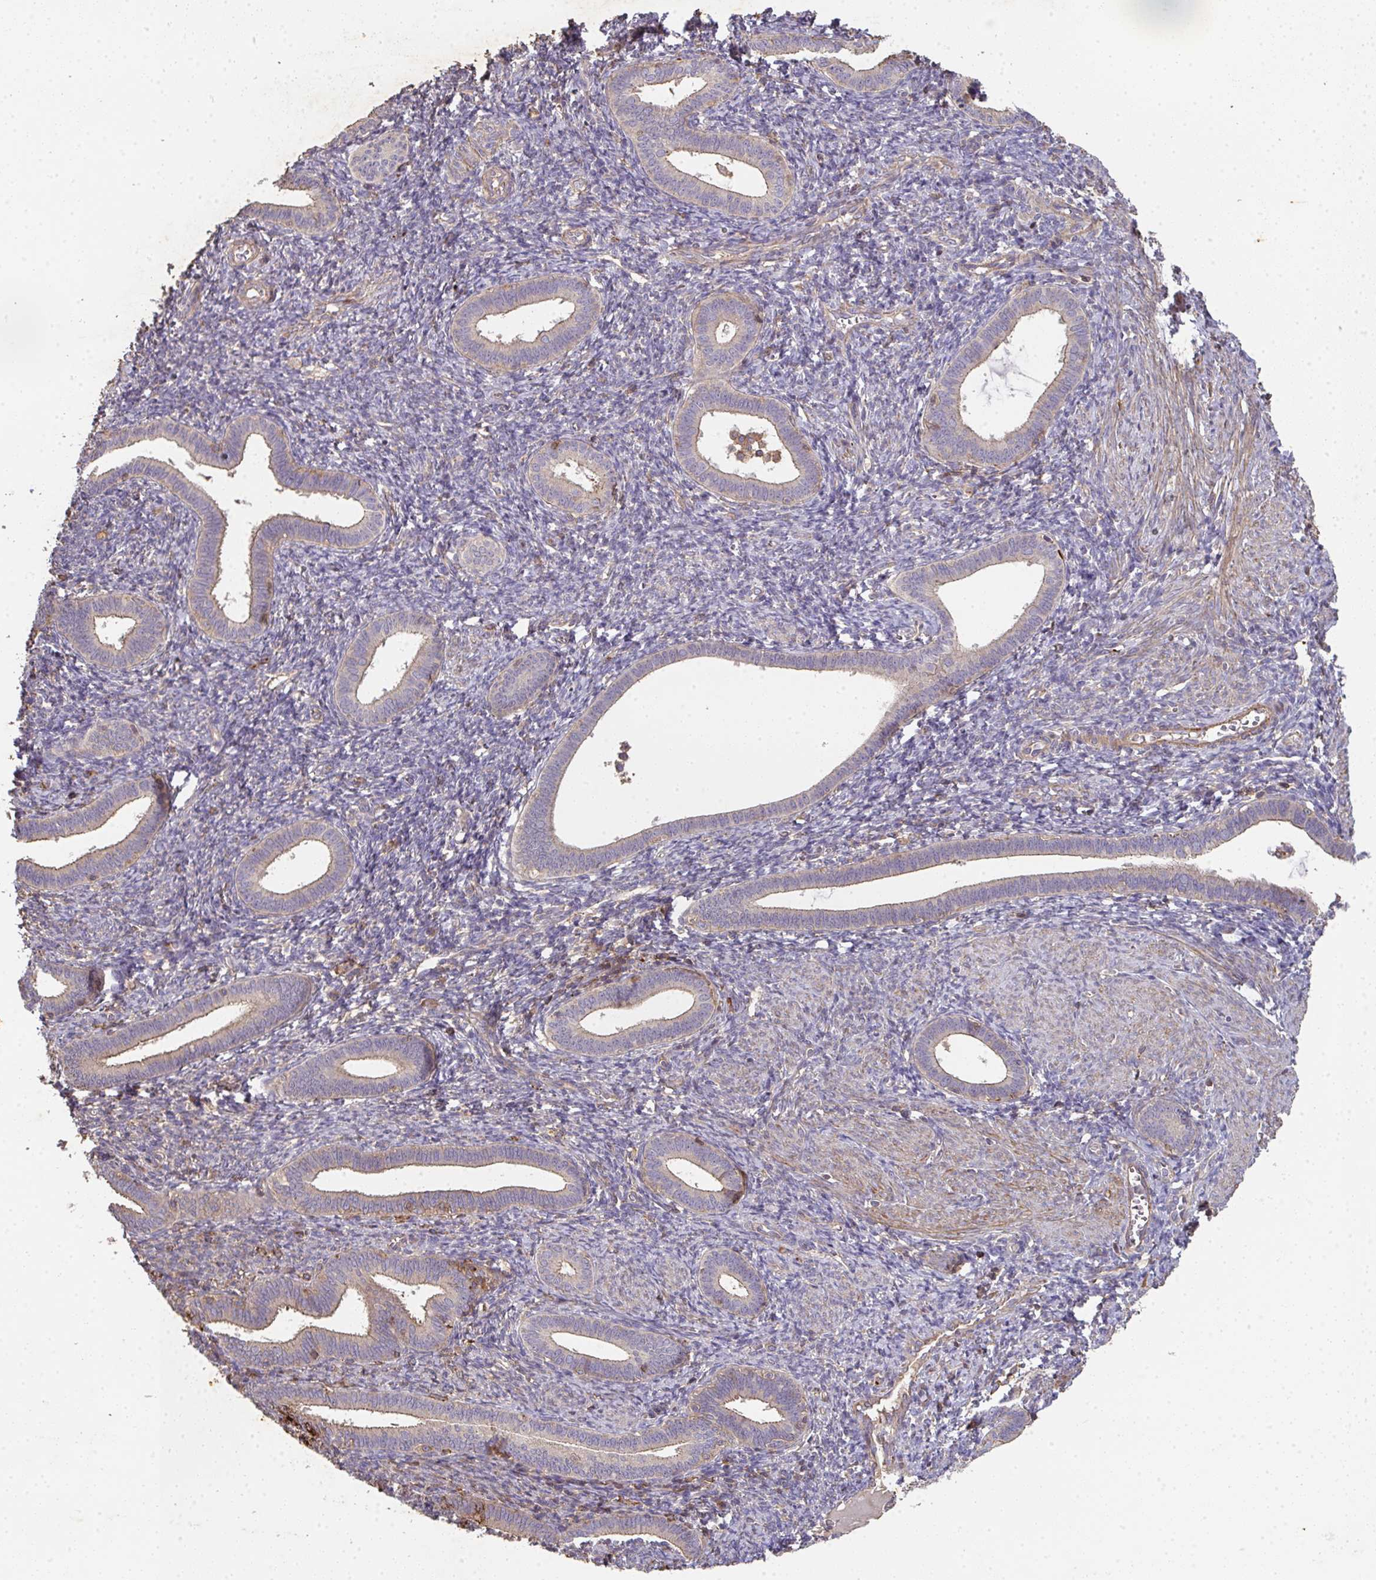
{"staining": {"intensity": "moderate", "quantity": "25%-75%", "location": "cytoplasmic/membranous"}, "tissue": "endometrium", "cell_type": "Cells in endometrial stroma", "image_type": "normal", "snomed": [{"axis": "morphology", "description": "Normal tissue, NOS"}, {"axis": "topography", "description": "Endometrium"}], "caption": "Immunohistochemical staining of benign endometrium demonstrates moderate cytoplasmic/membranous protein staining in approximately 25%-75% of cells in endometrial stroma.", "gene": "TNMD", "patient": {"sex": "female", "age": 41}}